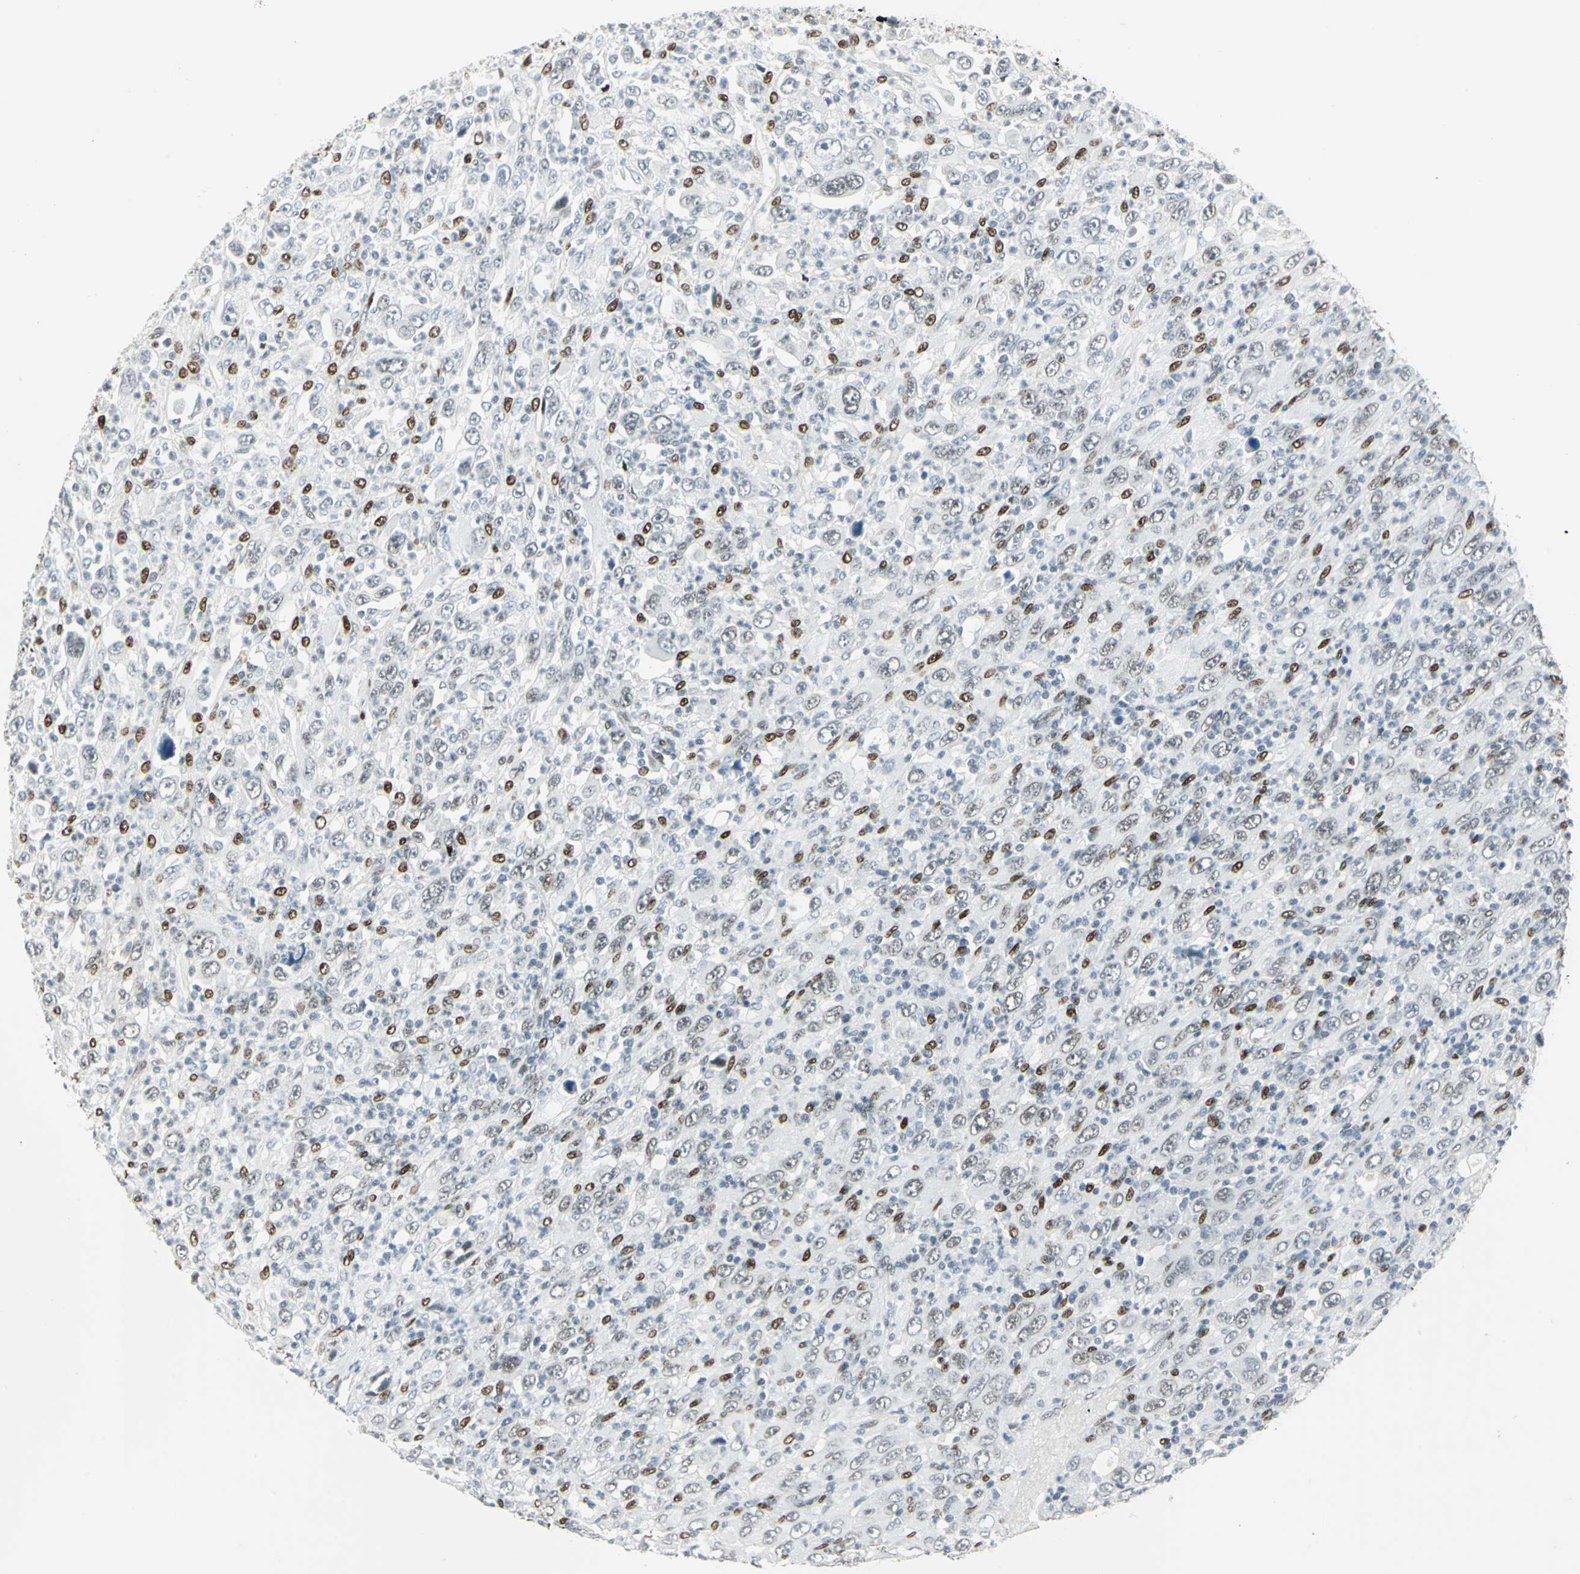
{"staining": {"intensity": "weak", "quantity": "<25%", "location": "nuclear"}, "tissue": "melanoma", "cell_type": "Tumor cells", "image_type": "cancer", "snomed": [{"axis": "morphology", "description": "Malignant melanoma, Metastatic site"}, {"axis": "topography", "description": "Skin"}], "caption": "This is an immunohistochemistry photomicrograph of human malignant melanoma (metastatic site). There is no expression in tumor cells.", "gene": "MEIS2", "patient": {"sex": "female", "age": 56}}